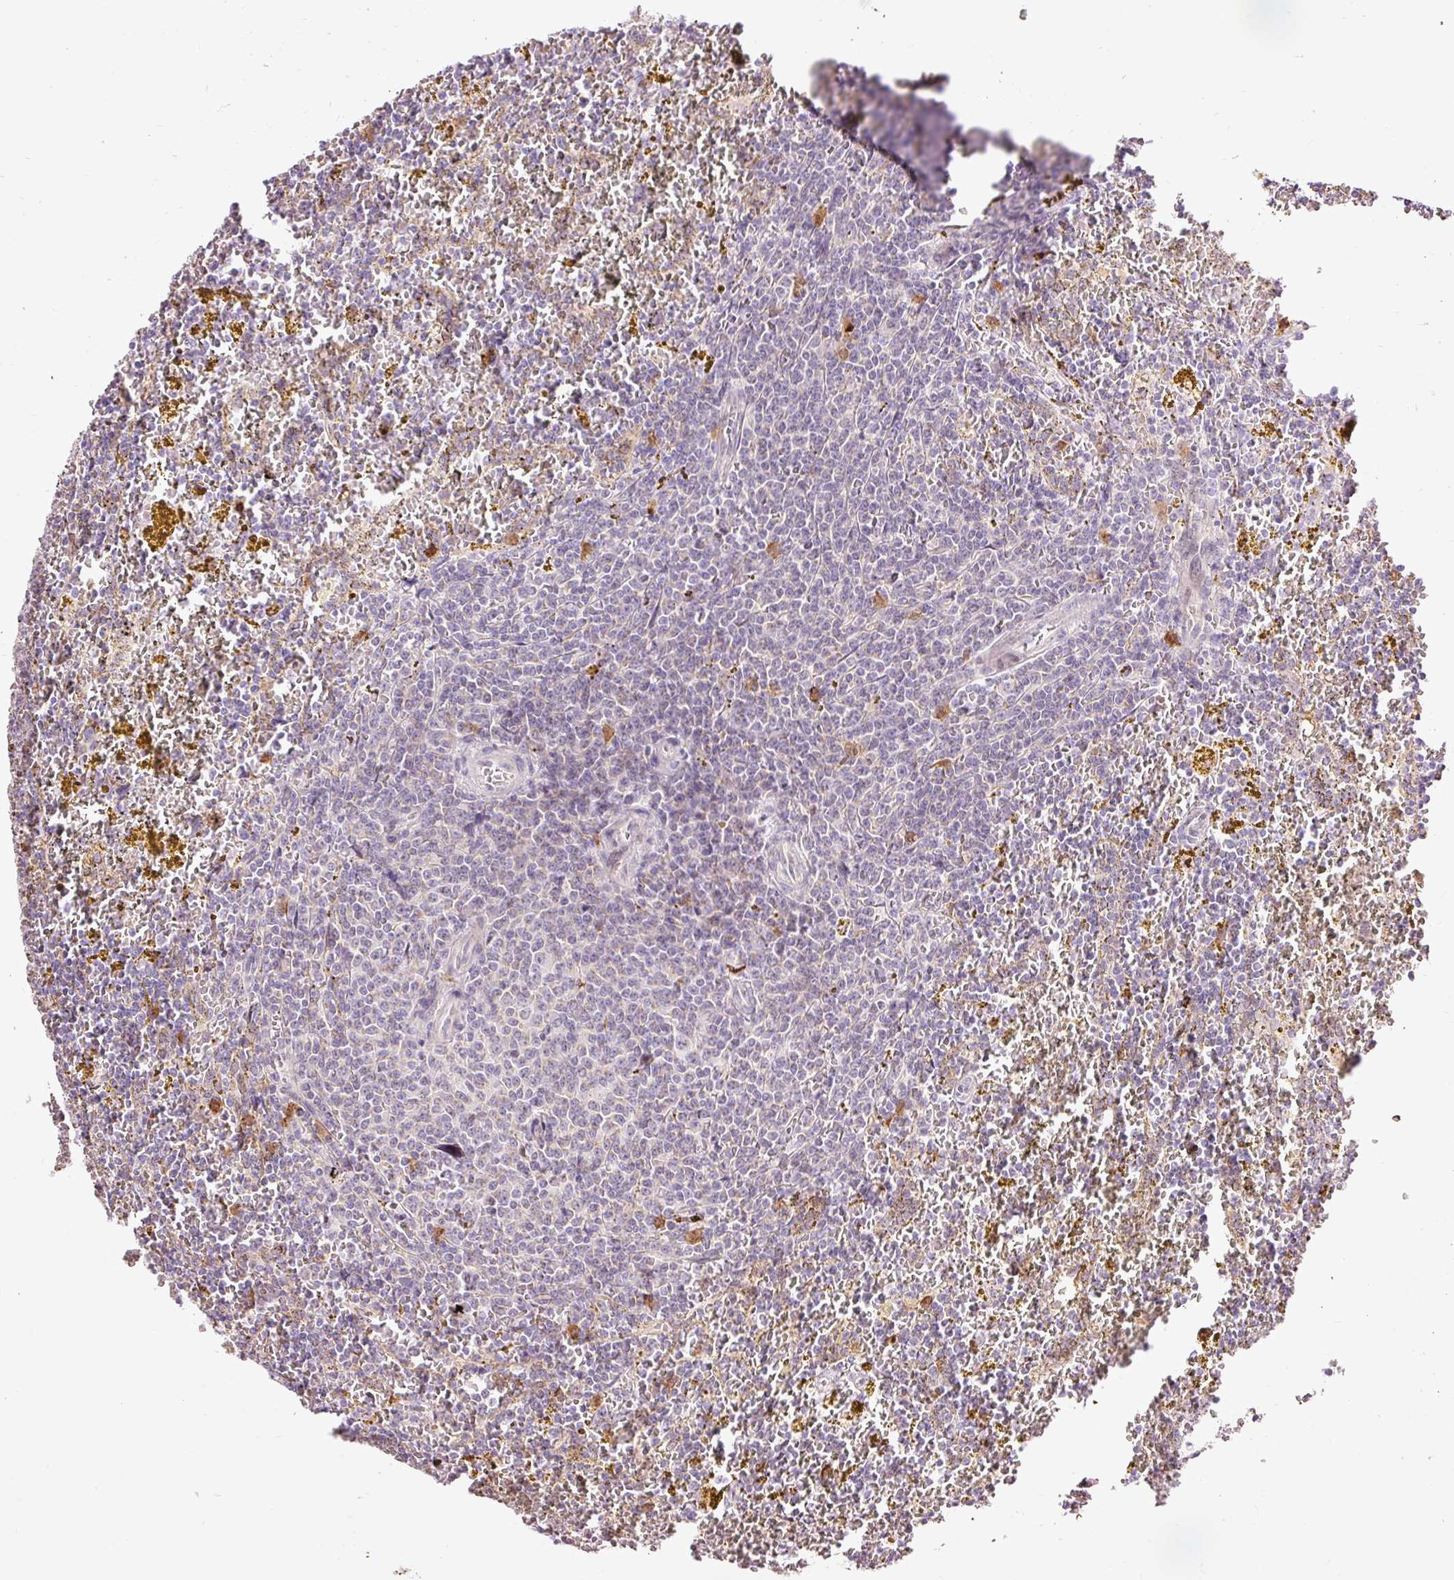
{"staining": {"intensity": "negative", "quantity": "none", "location": "none"}, "tissue": "lymphoma", "cell_type": "Tumor cells", "image_type": "cancer", "snomed": [{"axis": "morphology", "description": "Malignant lymphoma, non-Hodgkin's type, Low grade"}, {"axis": "topography", "description": "Spleen"}, {"axis": "topography", "description": "Lymph node"}], "caption": "Tumor cells show no significant protein expression in malignant lymphoma, non-Hodgkin's type (low-grade). (DAB (3,3'-diaminobenzidine) immunohistochemistry (IHC) with hematoxylin counter stain).", "gene": "PRDX5", "patient": {"sex": "female", "age": 66}}